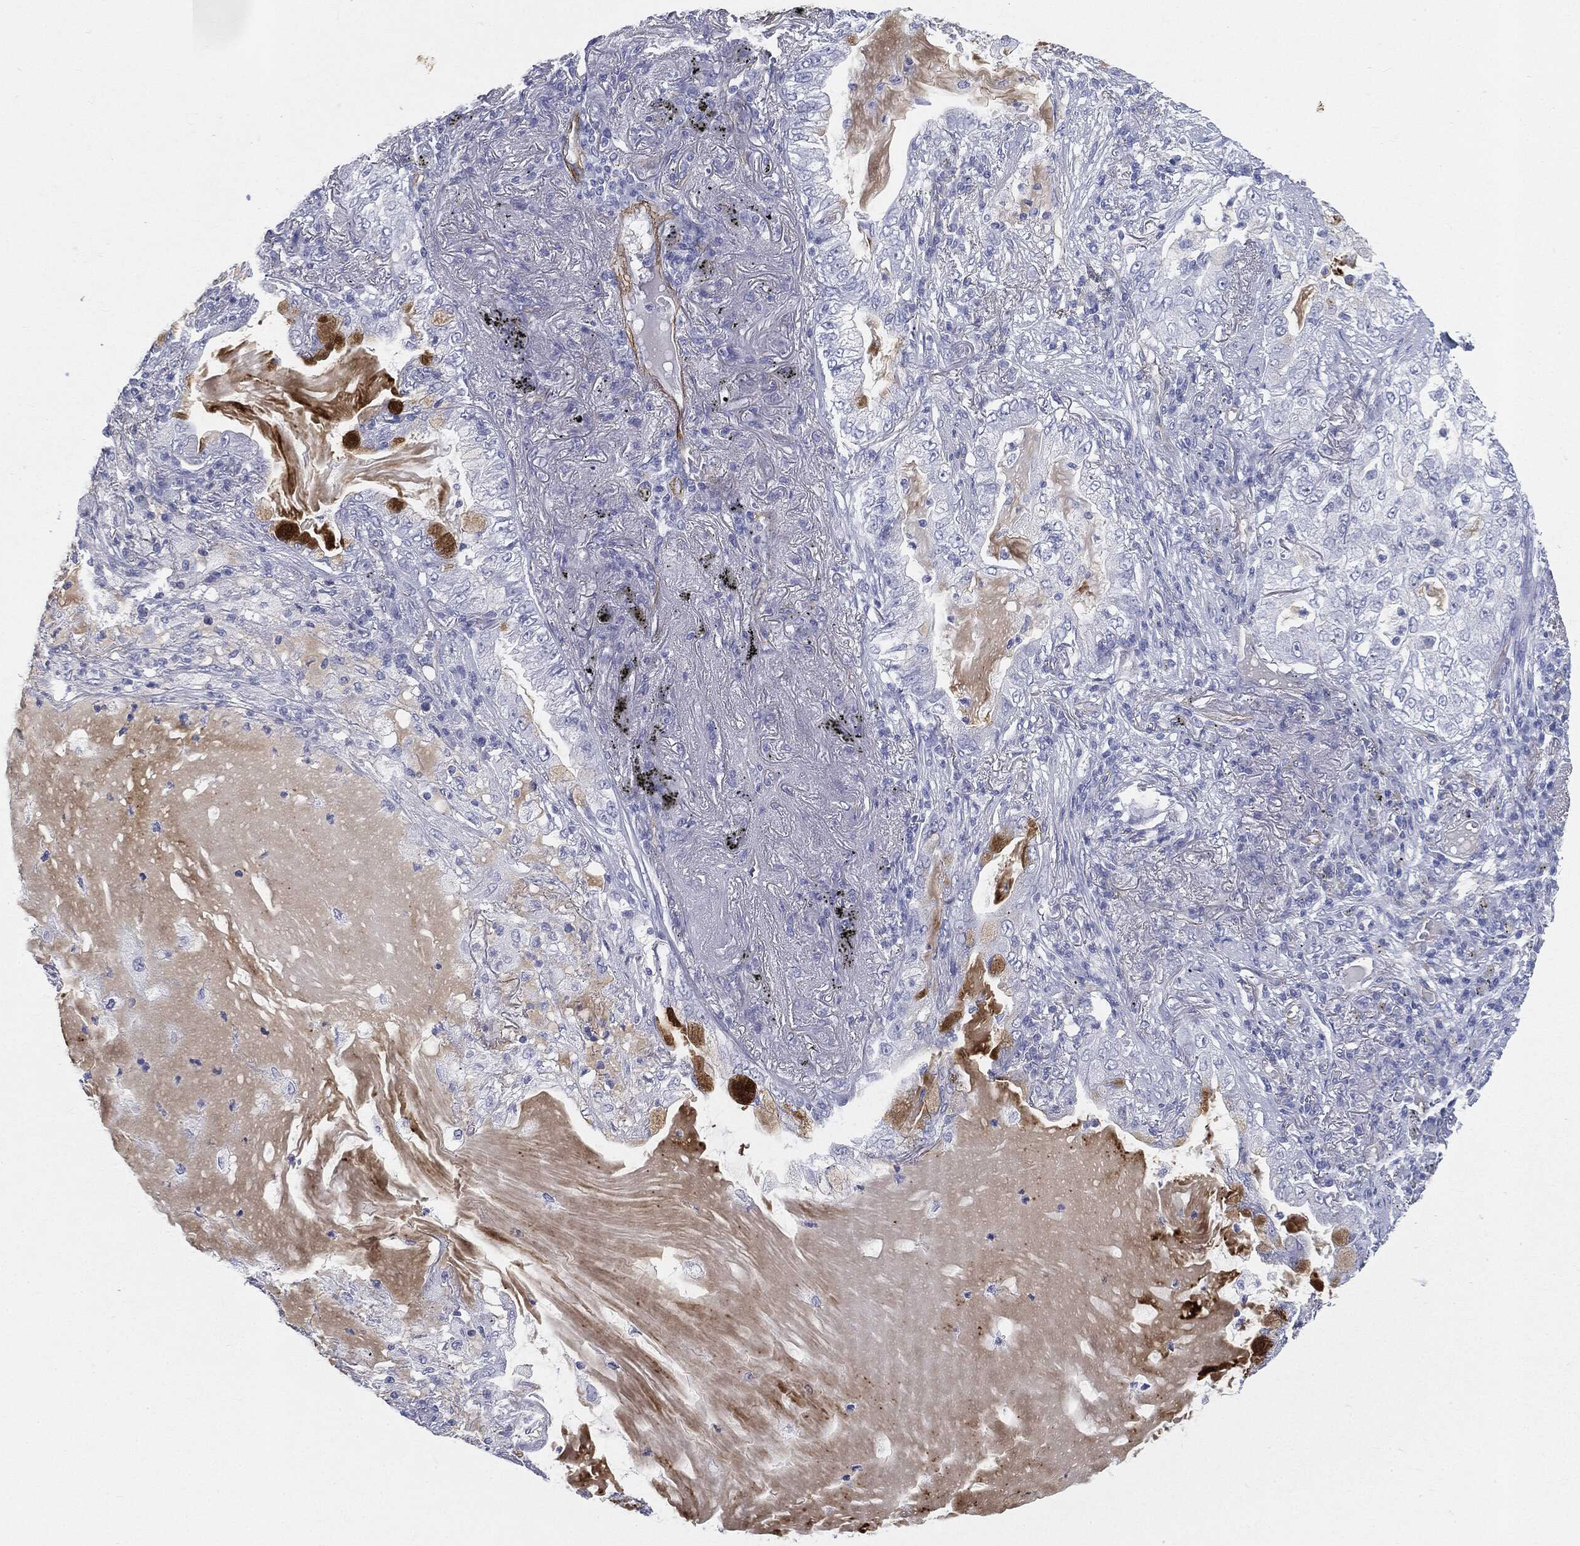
{"staining": {"intensity": "negative", "quantity": "none", "location": "none"}, "tissue": "lung cancer", "cell_type": "Tumor cells", "image_type": "cancer", "snomed": [{"axis": "morphology", "description": "Adenocarcinoma, NOS"}, {"axis": "topography", "description": "Lung"}], "caption": "Lung cancer was stained to show a protein in brown. There is no significant staining in tumor cells.", "gene": "MUC5AC", "patient": {"sex": "female", "age": 73}}